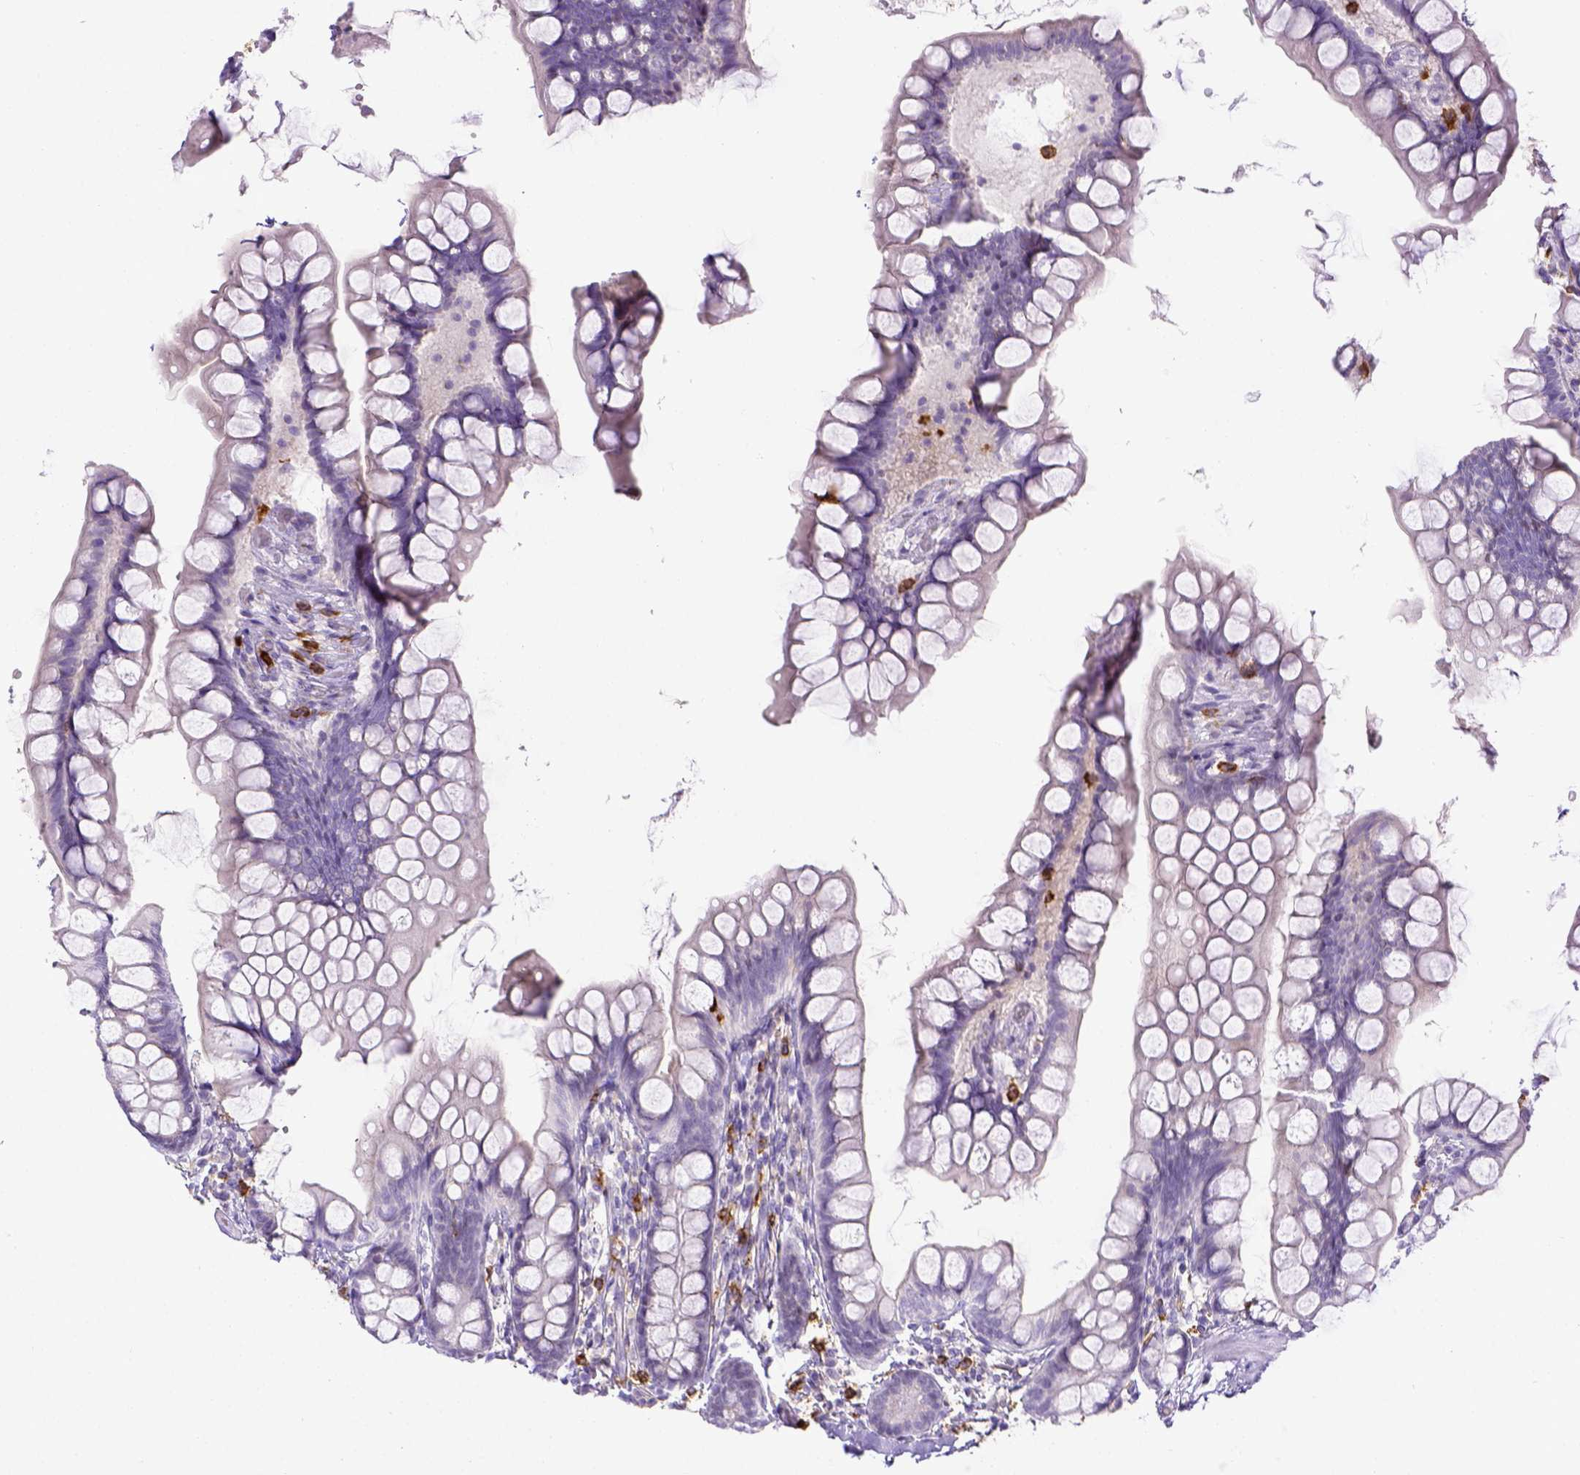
{"staining": {"intensity": "negative", "quantity": "none", "location": "none"}, "tissue": "small intestine", "cell_type": "Glandular cells", "image_type": "normal", "snomed": [{"axis": "morphology", "description": "Normal tissue, NOS"}, {"axis": "topography", "description": "Small intestine"}], "caption": "This is a micrograph of IHC staining of unremarkable small intestine, which shows no staining in glandular cells.", "gene": "ITGAM", "patient": {"sex": "male", "age": 70}}